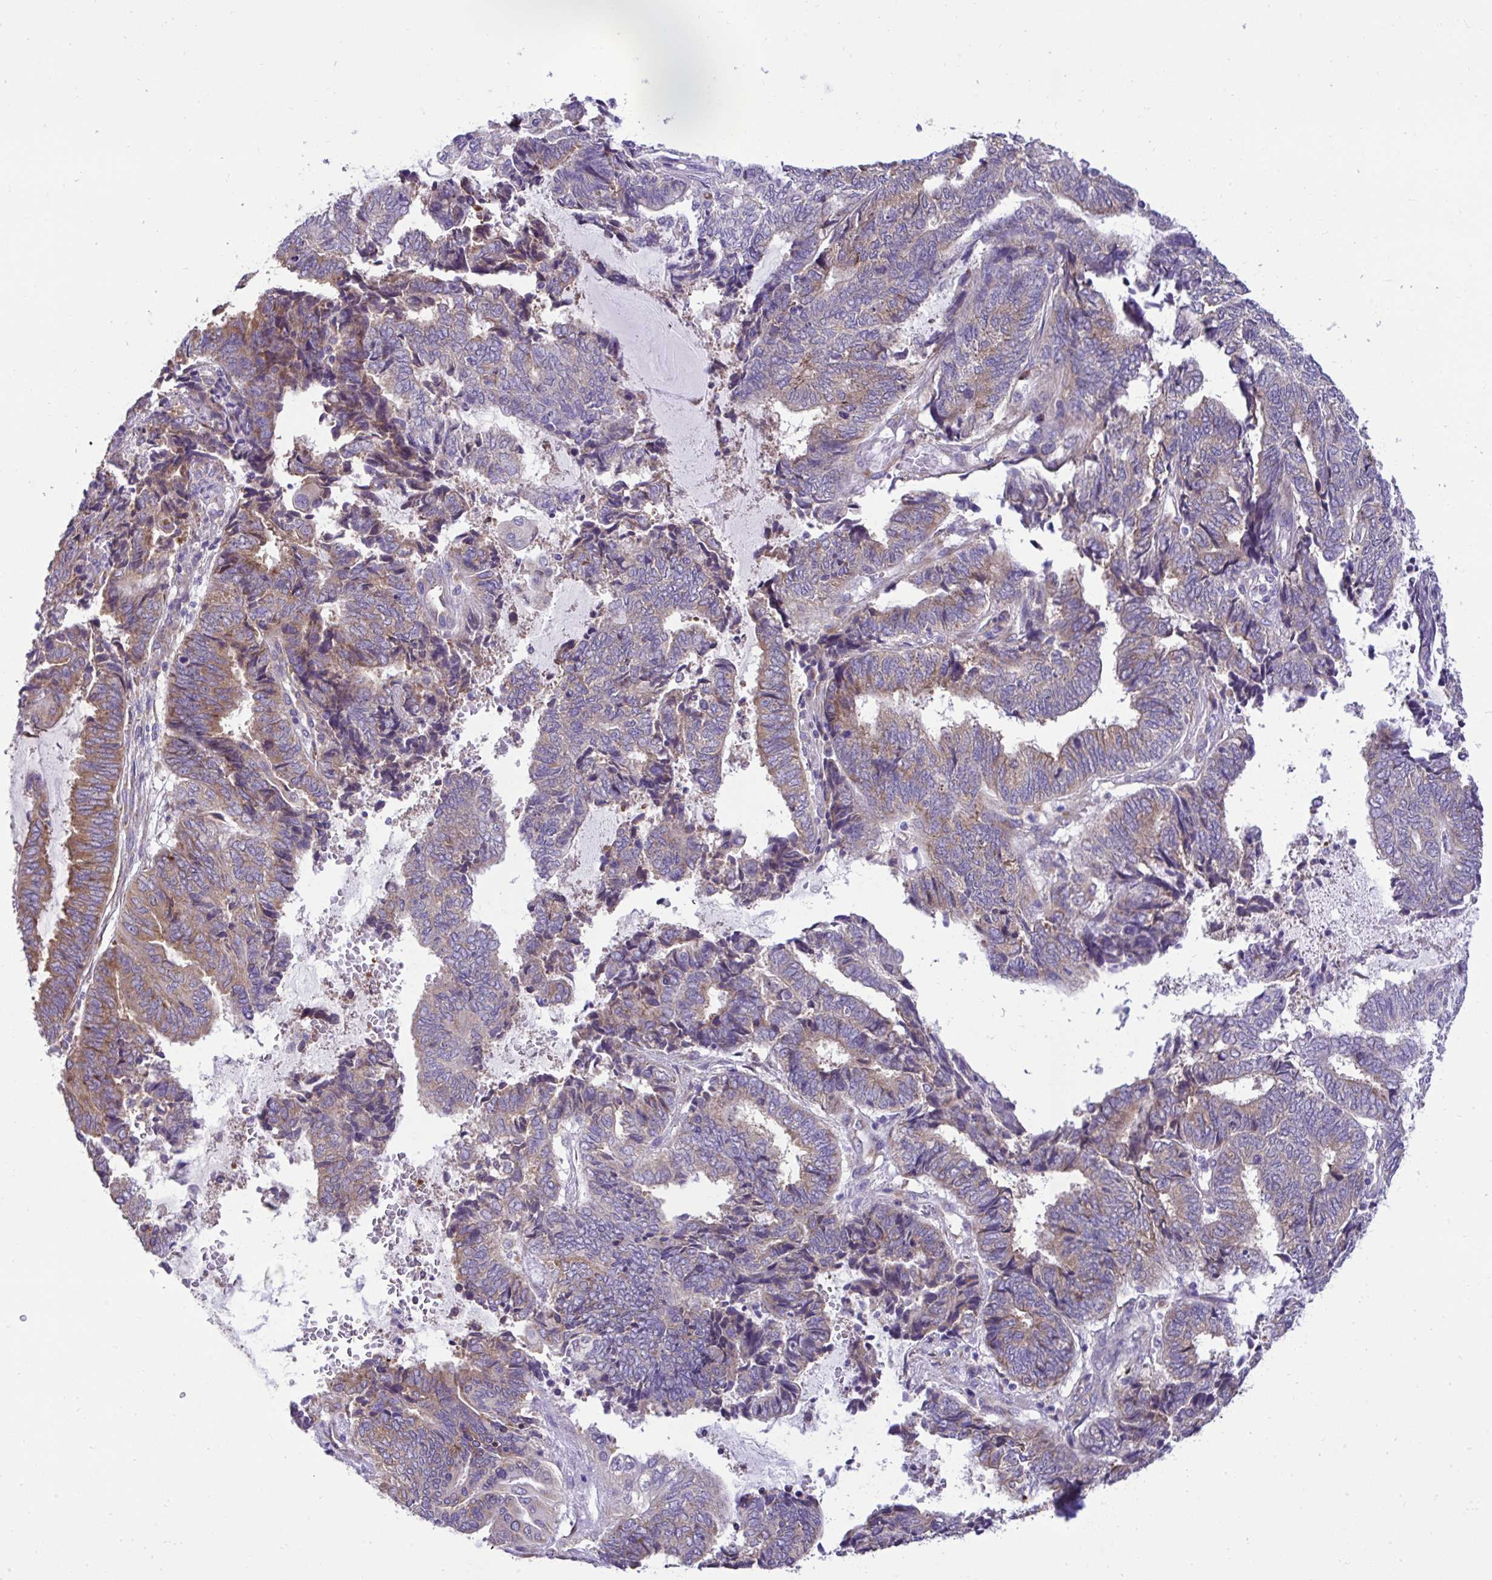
{"staining": {"intensity": "moderate", "quantity": "25%-75%", "location": "cytoplasmic/membranous"}, "tissue": "endometrial cancer", "cell_type": "Tumor cells", "image_type": "cancer", "snomed": [{"axis": "morphology", "description": "Adenocarcinoma, NOS"}, {"axis": "topography", "description": "Uterus"}, {"axis": "topography", "description": "Endometrium"}], "caption": "IHC (DAB (3,3'-diaminobenzidine)) staining of endometrial adenocarcinoma shows moderate cytoplasmic/membranous protein expression in about 25%-75% of tumor cells. Using DAB (3,3'-diaminobenzidine) (brown) and hematoxylin (blue) stains, captured at high magnification using brightfield microscopy.", "gene": "RPL7", "patient": {"sex": "female", "age": 70}}